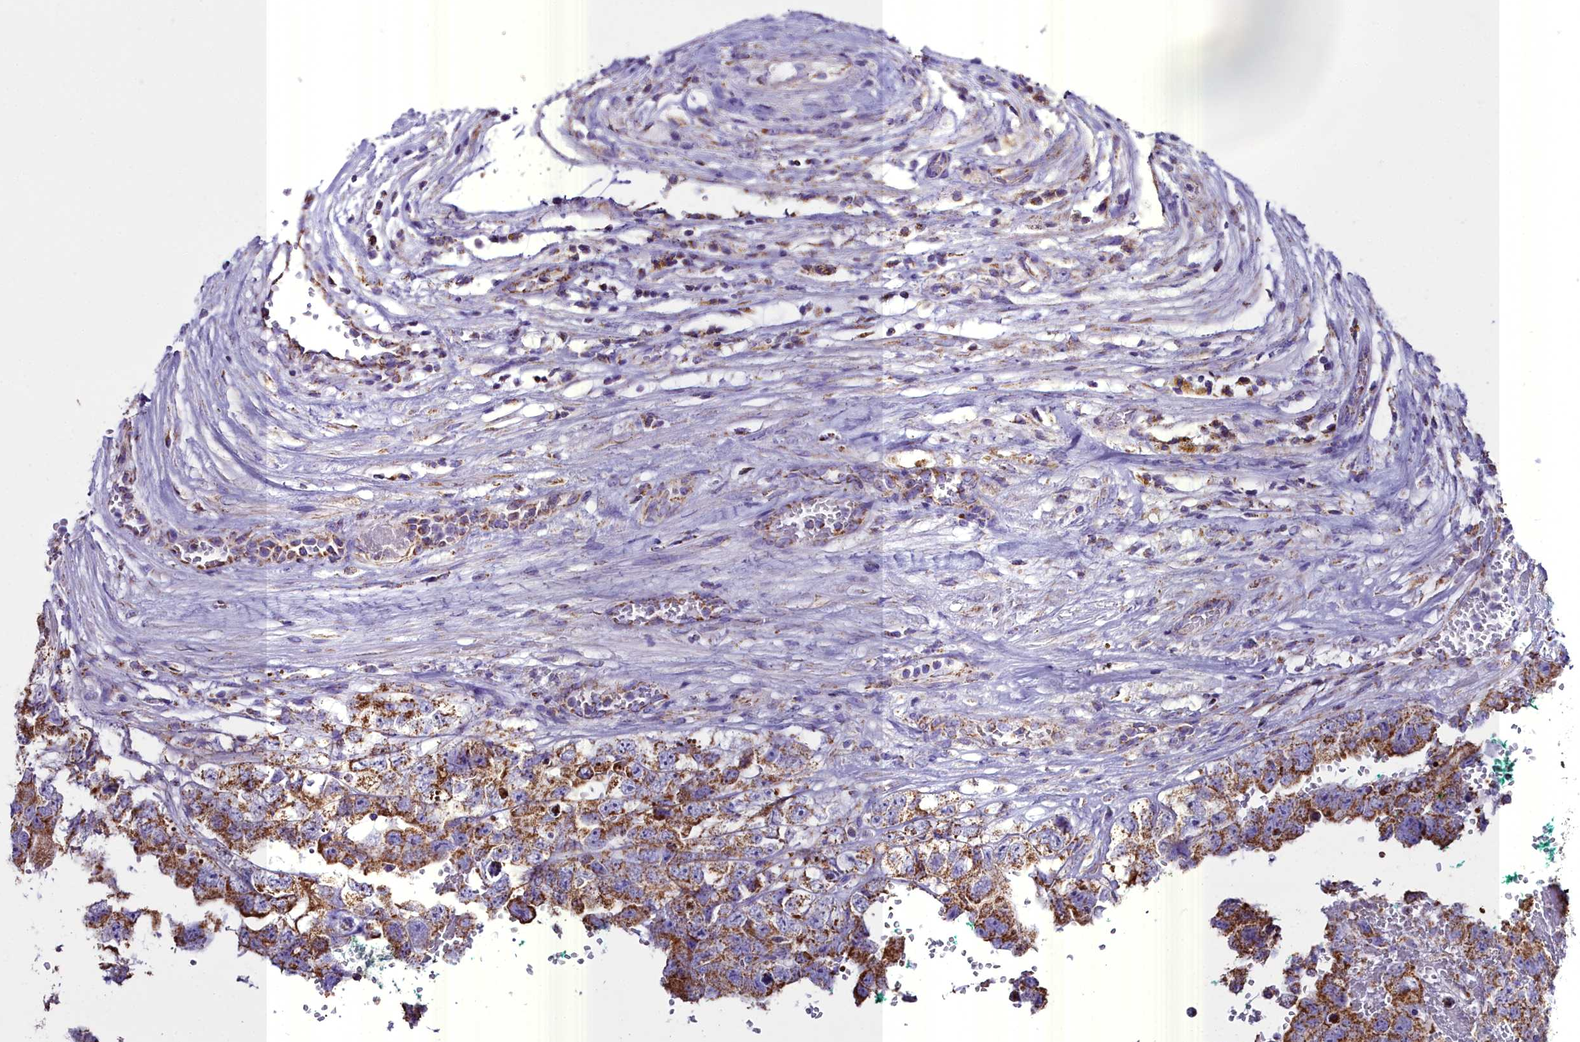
{"staining": {"intensity": "strong", "quantity": ">75%", "location": "cytoplasmic/membranous"}, "tissue": "testis cancer", "cell_type": "Tumor cells", "image_type": "cancer", "snomed": [{"axis": "morphology", "description": "Carcinoma, Embryonal, NOS"}, {"axis": "topography", "description": "Testis"}], "caption": "Testis cancer was stained to show a protein in brown. There is high levels of strong cytoplasmic/membranous positivity in about >75% of tumor cells. (DAB IHC, brown staining for protein, blue staining for nuclei).", "gene": "WDFY3", "patient": {"sex": "male", "age": 45}}